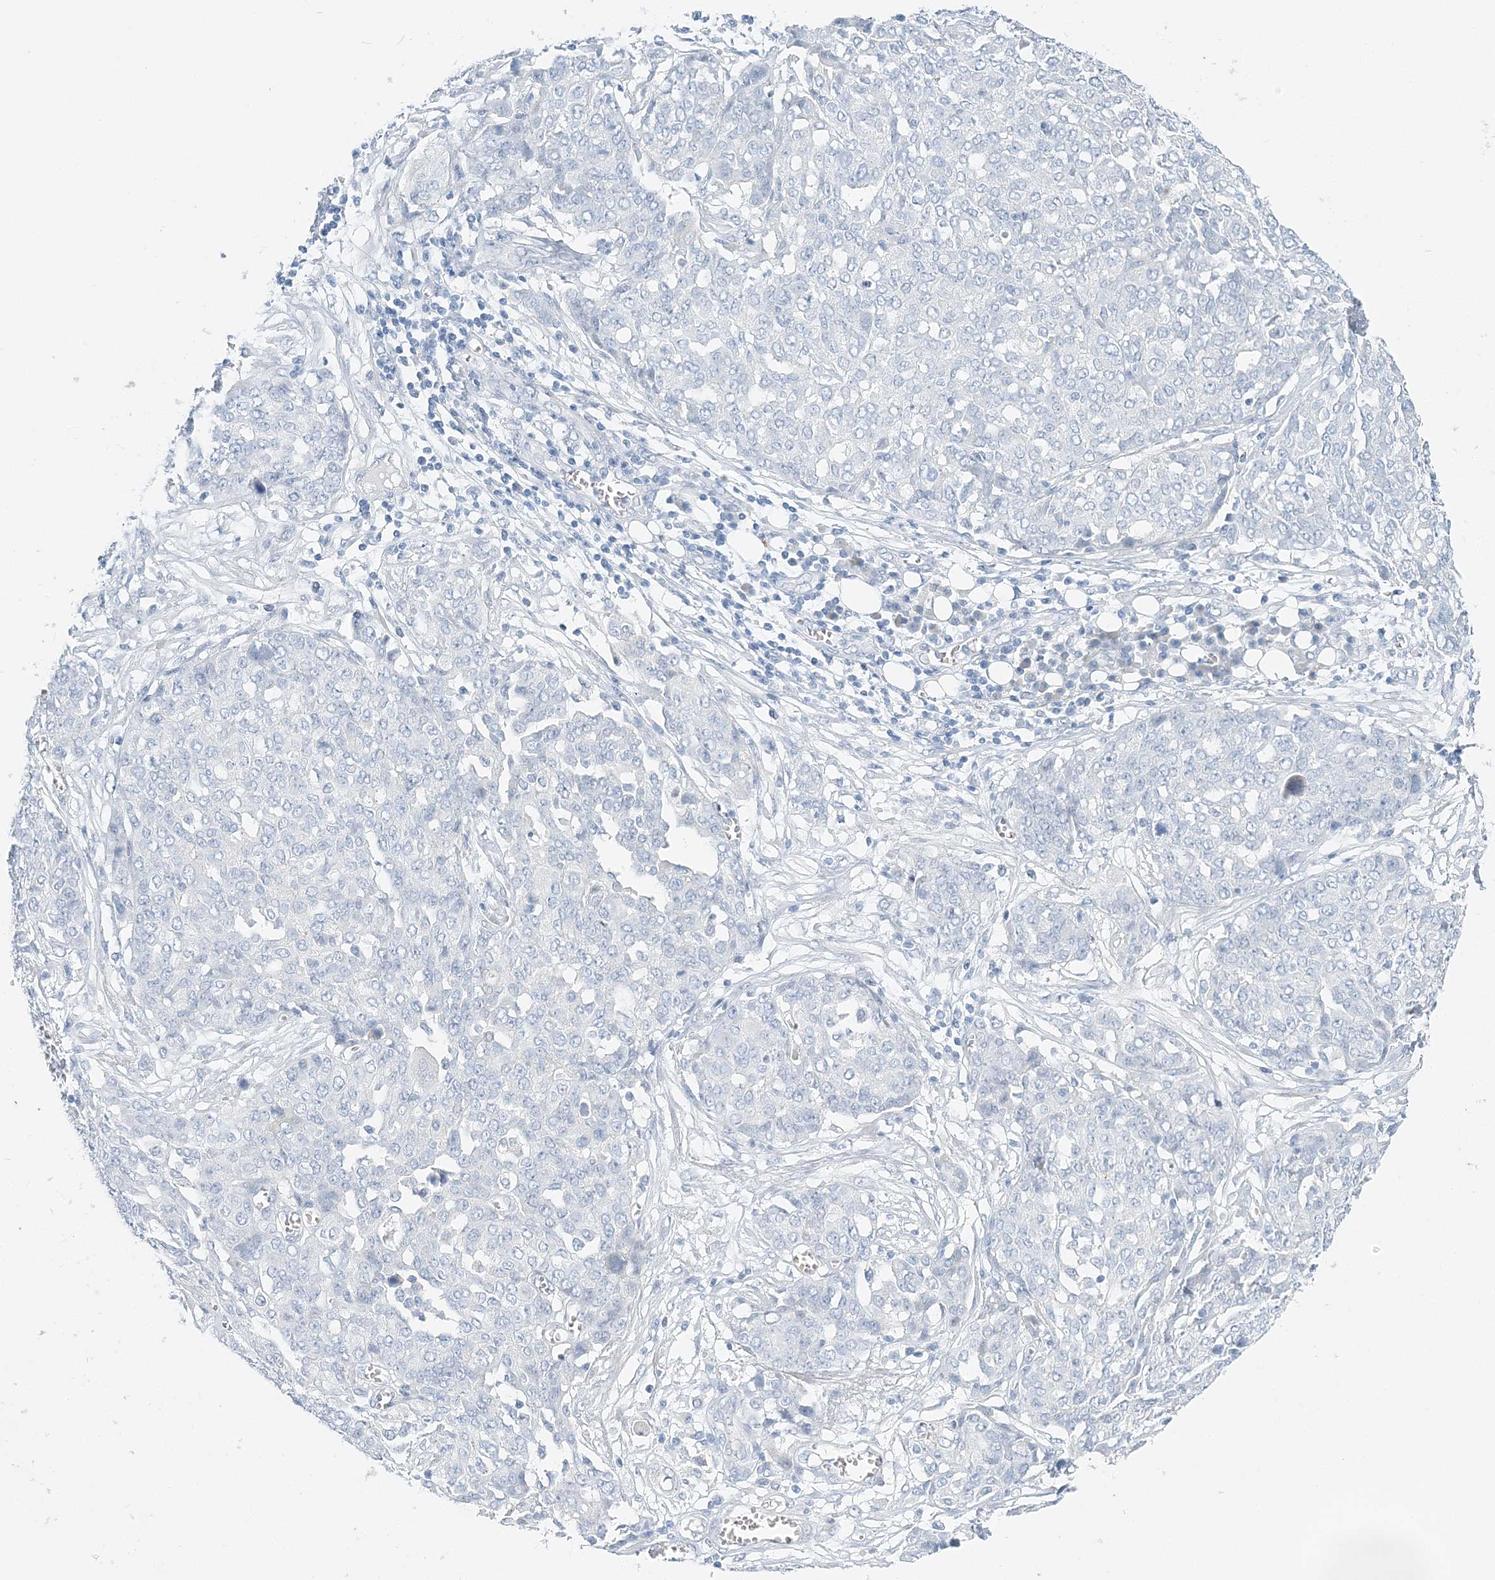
{"staining": {"intensity": "negative", "quantity": "none", "location": "none"}, "tissue": "ovarian cancer", "cell_type": "Tumor cells", "image_type": "cancer", "snomed": [{"axis": "morphology", "description": "Cystadenocarcinoma, serous, NOS"}, {"axis": "topography", "description": "Soft tissue"}, {"axis": "topography", "description": "Ovary"}], "caption": "Photomicrograph shows no significant protein expression in tumor cells of ovarian serous cystadenocarcinoma.", "gene": "VILL", "patient": {"sex": "female", "age": 57}}